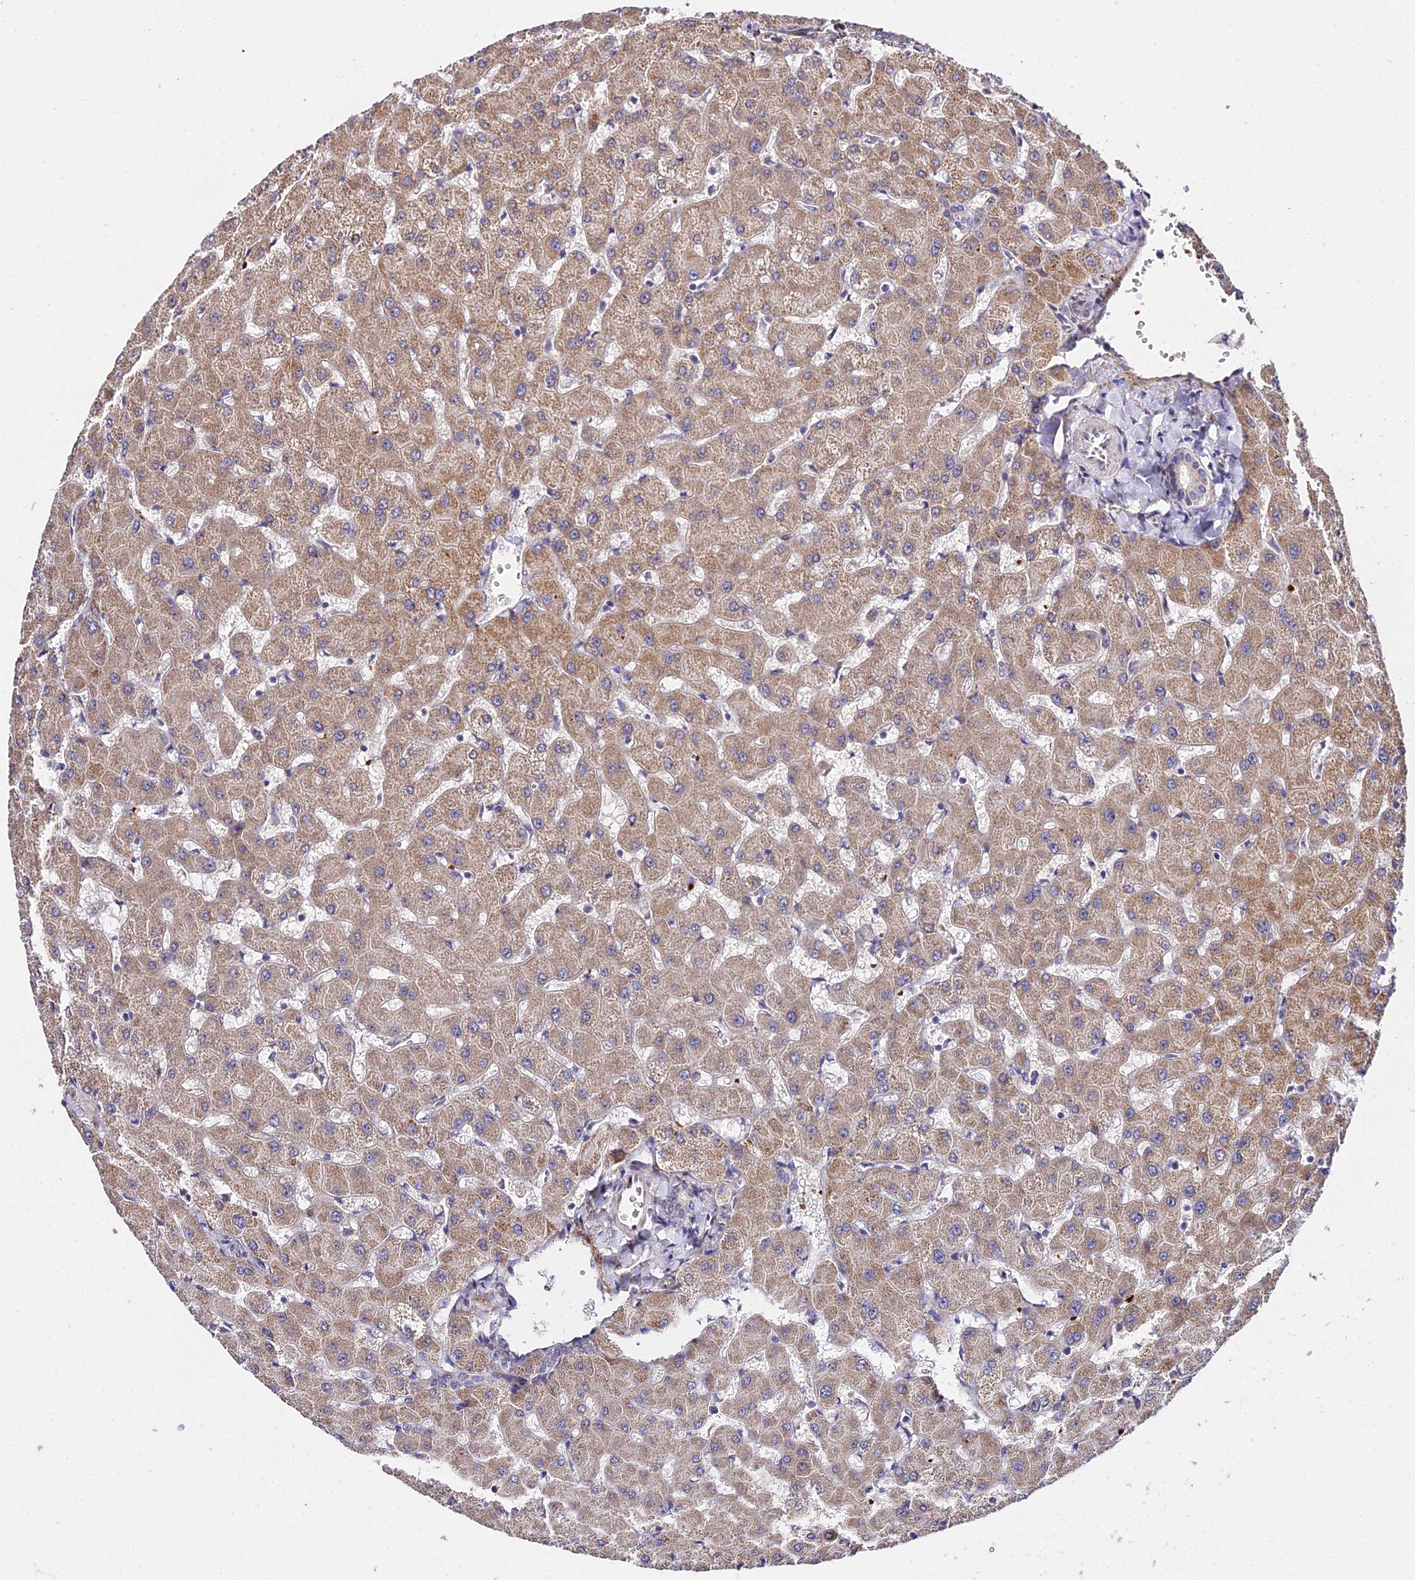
{"staining": {"intensity": "negative", "quantity": "none", "location": "none"}, "tissue": "liver", "cell_type": "Cholangiocytes", "image_type": "normal", "snomed": [{"axis": "morphology", "description": "Normal tissue, NOS"}, {"axis": "topography", "description": "Liver"}], "caption": "This is an immunohistochemistry (IHC) photomicrograph of unremarkable liver. There is no staining in cholangiocytes.", "gene": "WDR5B", "patient": {"sex": "female", "age": 63}}